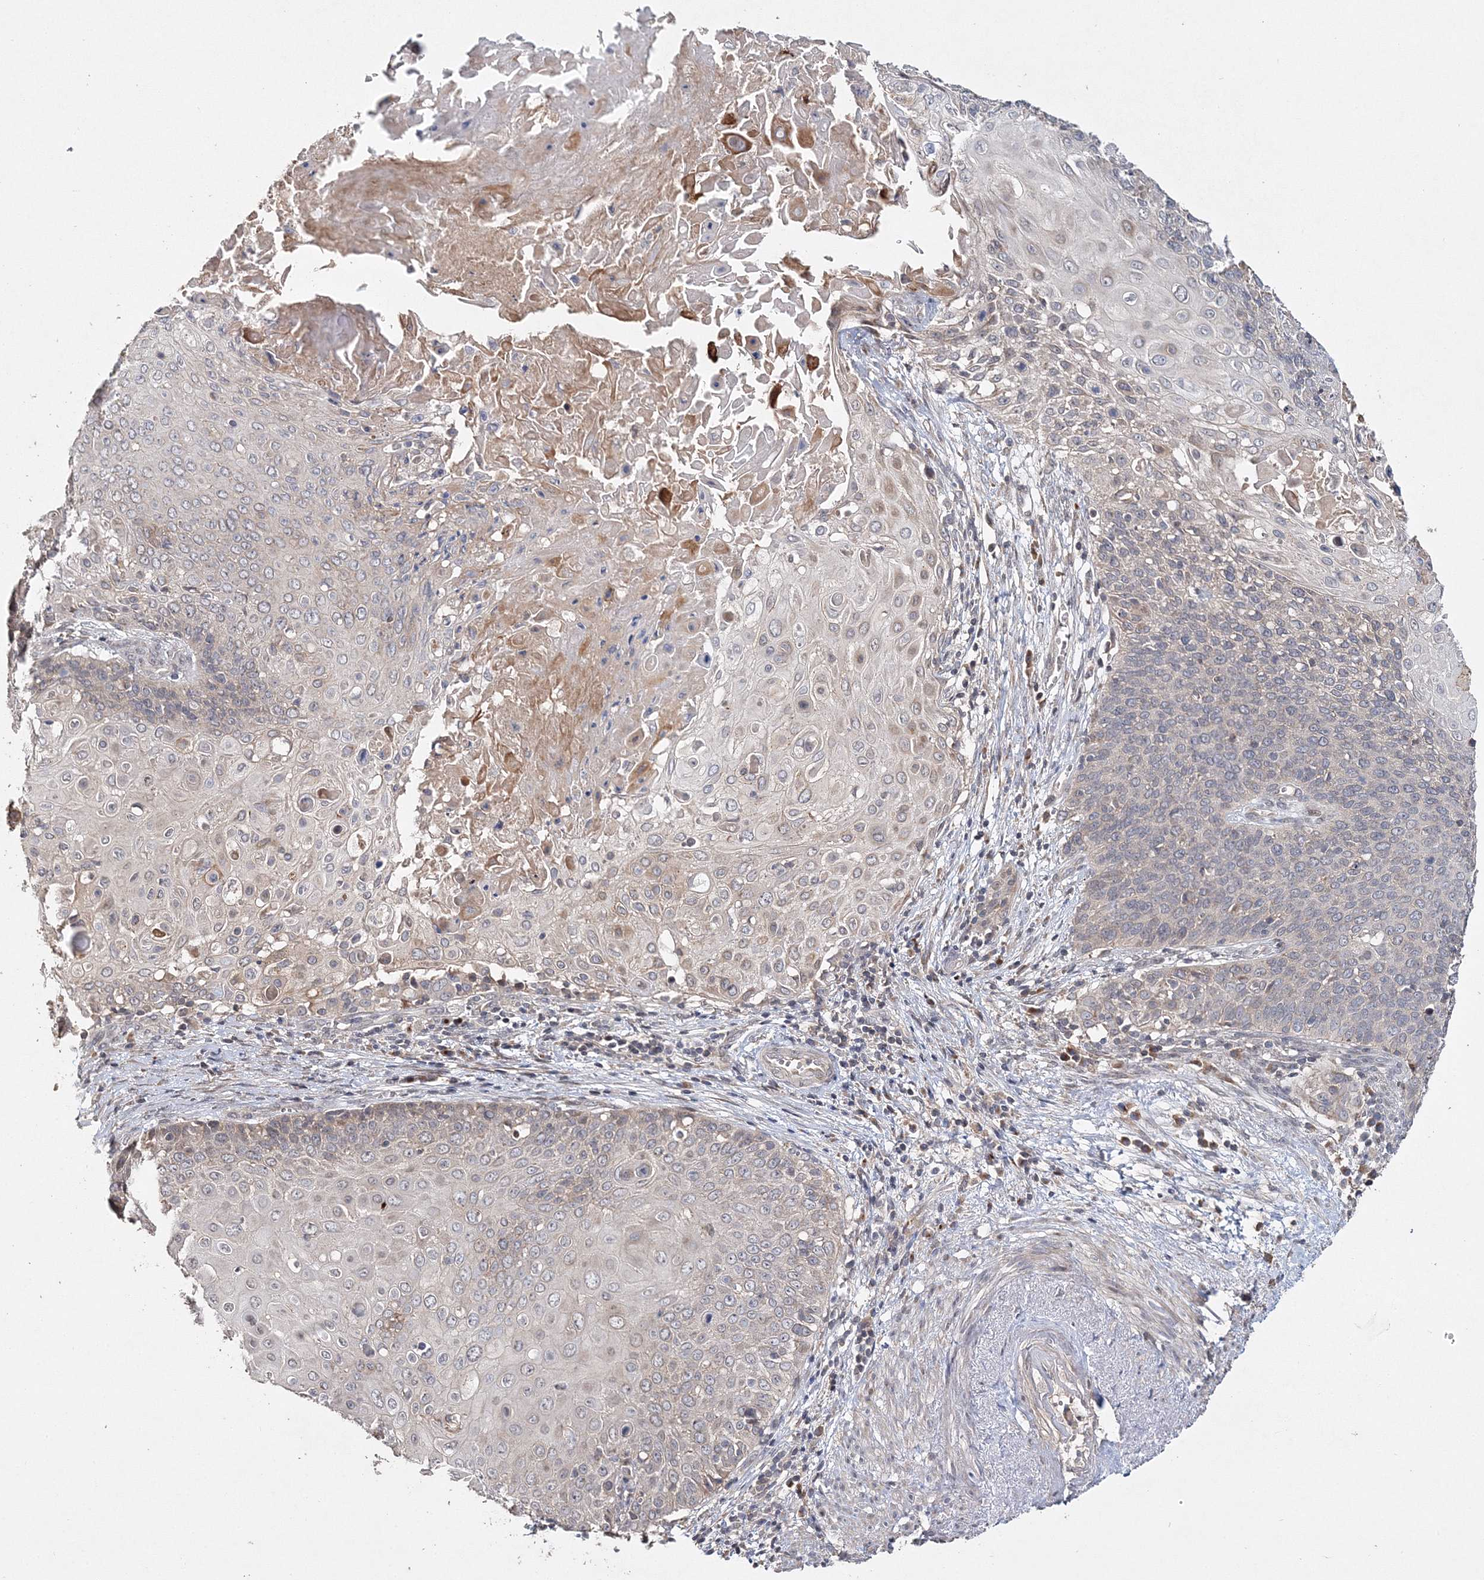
{"staining": {"intensity": "weak", "quantity": "<25%", "location": "cytoplasmic/membranous"}, "tissue": "cervical cancer", "cell_type": "Tumor cells", "image_type": "cancer", "snomed": [{"axis": "morphology", "description": "Squamous cell carcinoma, NOS"}, {"axis": "topography", "description": "Cervix"}], "caption": "Immunohistochemistry (IHC) micrograph of neoplastic tissue: squamous cell carcinoma (cervical) stained with DAB shows no significant protein staining in tumor cells.", "gene": "GJB5", "patient": {"sex": "female", "age": 39}}